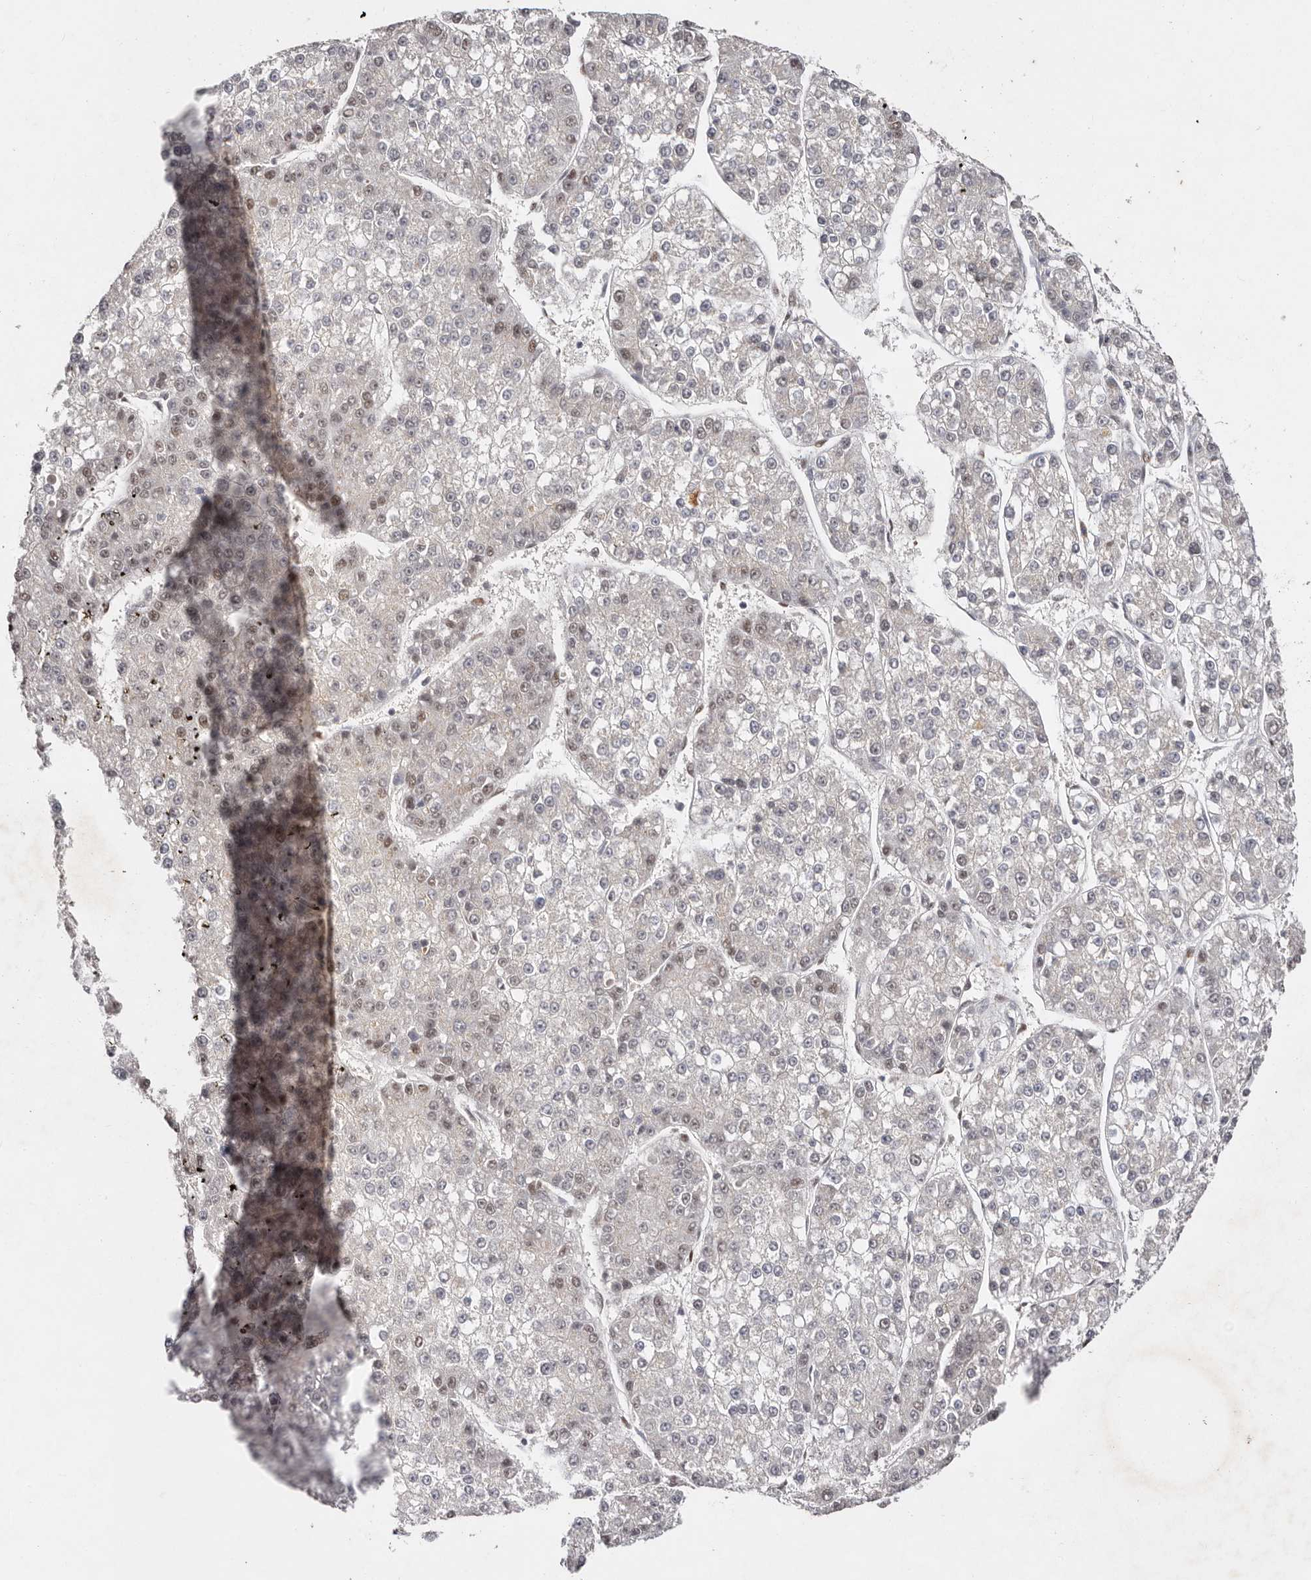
{"staining": {"intensity": "weak", "quantity": "<25%", "location": "nuclear"}, "tissue": "liver cancer", "cell_type": "Tumor cells", "image_type": "cancer", "snomed": [{"axis": "morphology", "description": "Carcinoma, Hepatocellular, NOS"}, {"axis": "topography", "description": "Liver"}], "caption": "Photomicrograph shows no significant protein positivity in tumor cells of liver cancer.", "gene": "KLF7", "patient": {"sex": "female", "age": 73}}